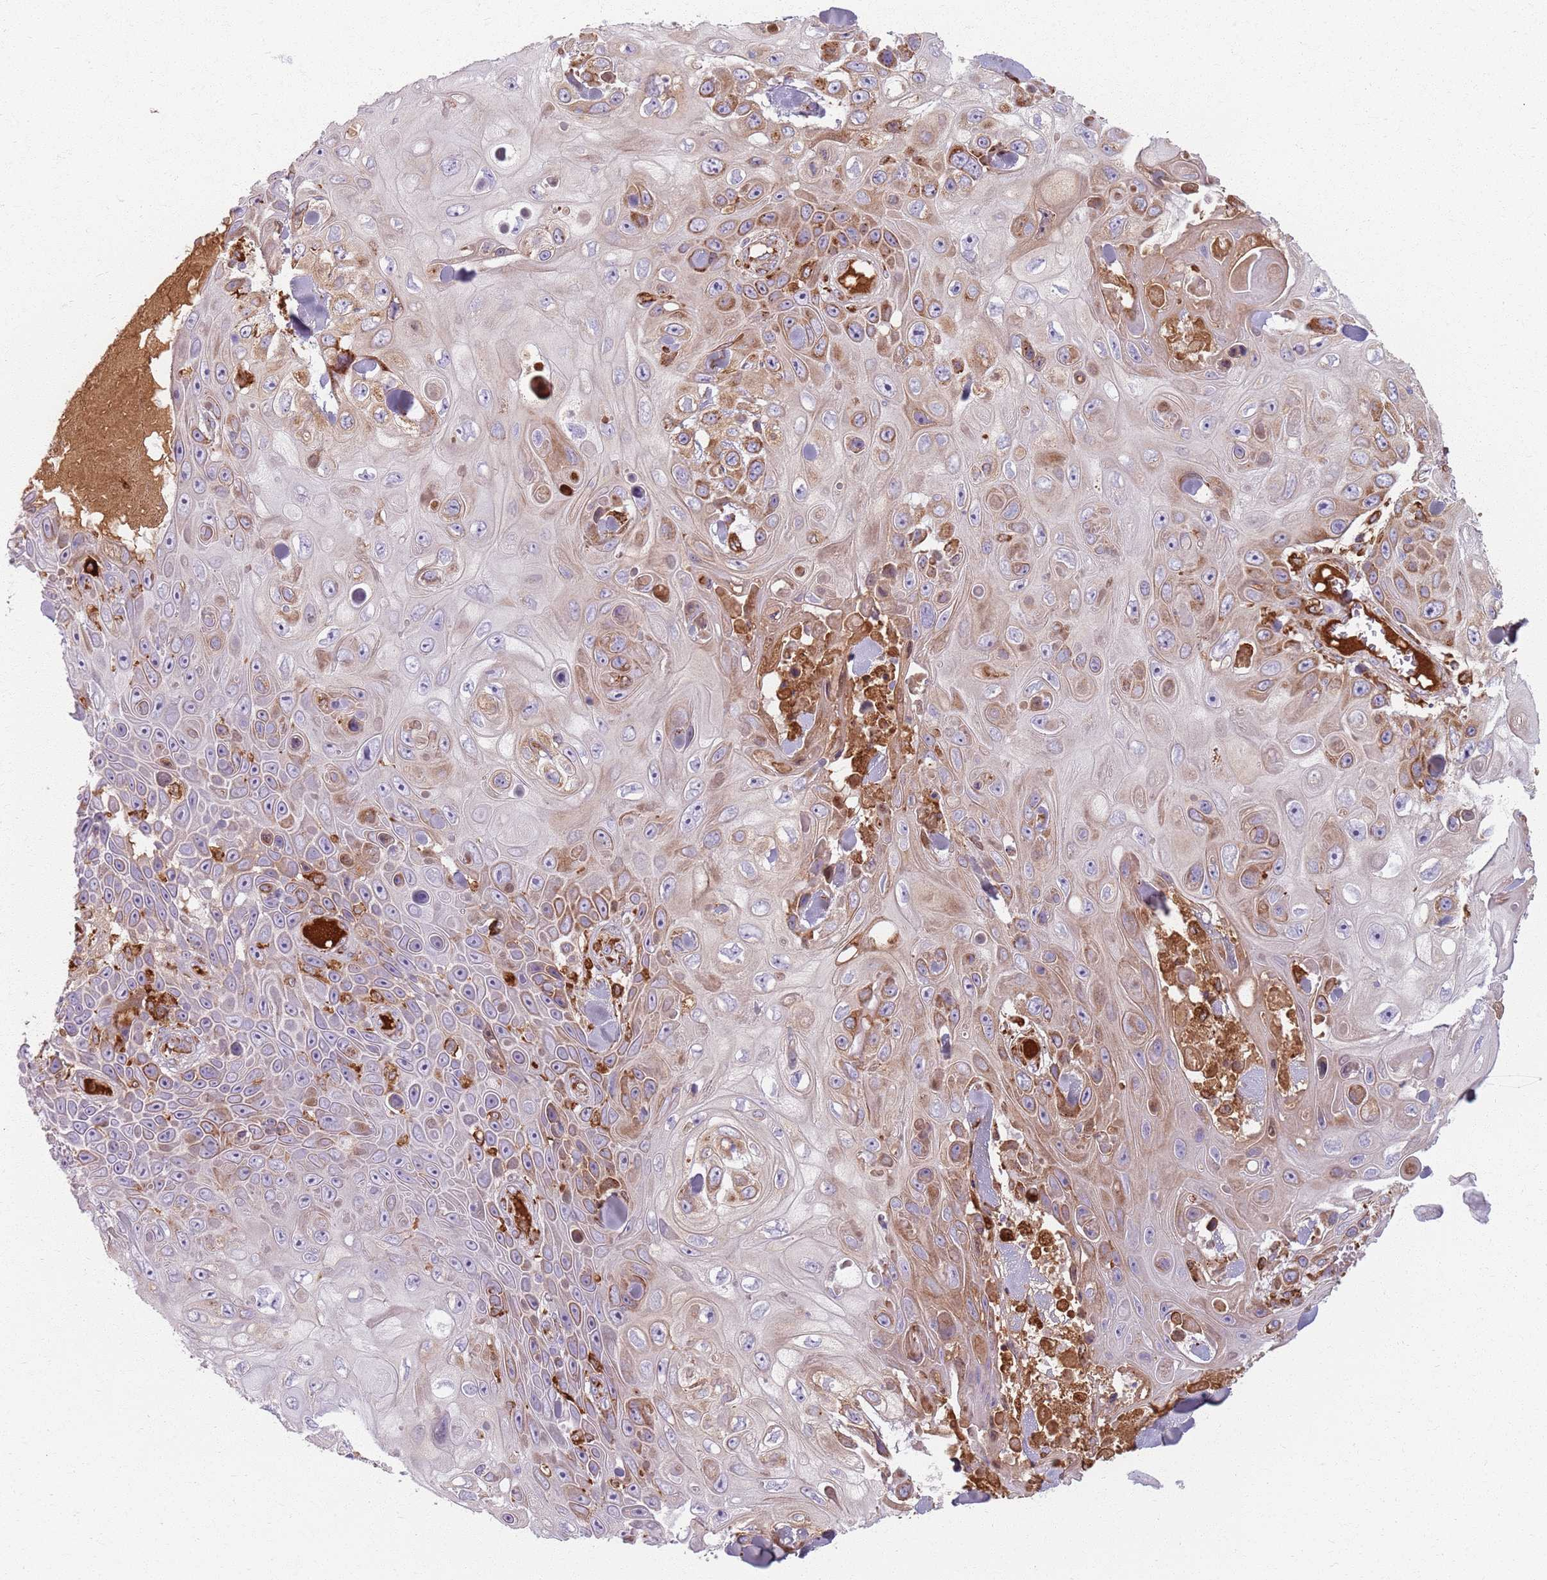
{"staining": {"intensity": "moderate", "quantity": "<25%", "location": "cytoplasmic/membranous"}, "tissue": "skin cancer", "cell_type": "Tumor cells", "image_type": "cancer", "snomed": [{"axis": "morphology", "description": "Squamous cell carcinoma, NOS"}, {"axis": "topography", "description": "Skin"}], "caption": "The micrograph displays staining of skin squamous cell carcinoma, revealing moderate cytoplasmic/membranous protein positivity (brown color) within tumor cells. (DAB (3,3'-diaminobenzidine) = brown stain, brightfield microscopy at high magnification).", "gene": "COLGALT1", "patient": {"sex": "male", "age": 82}}